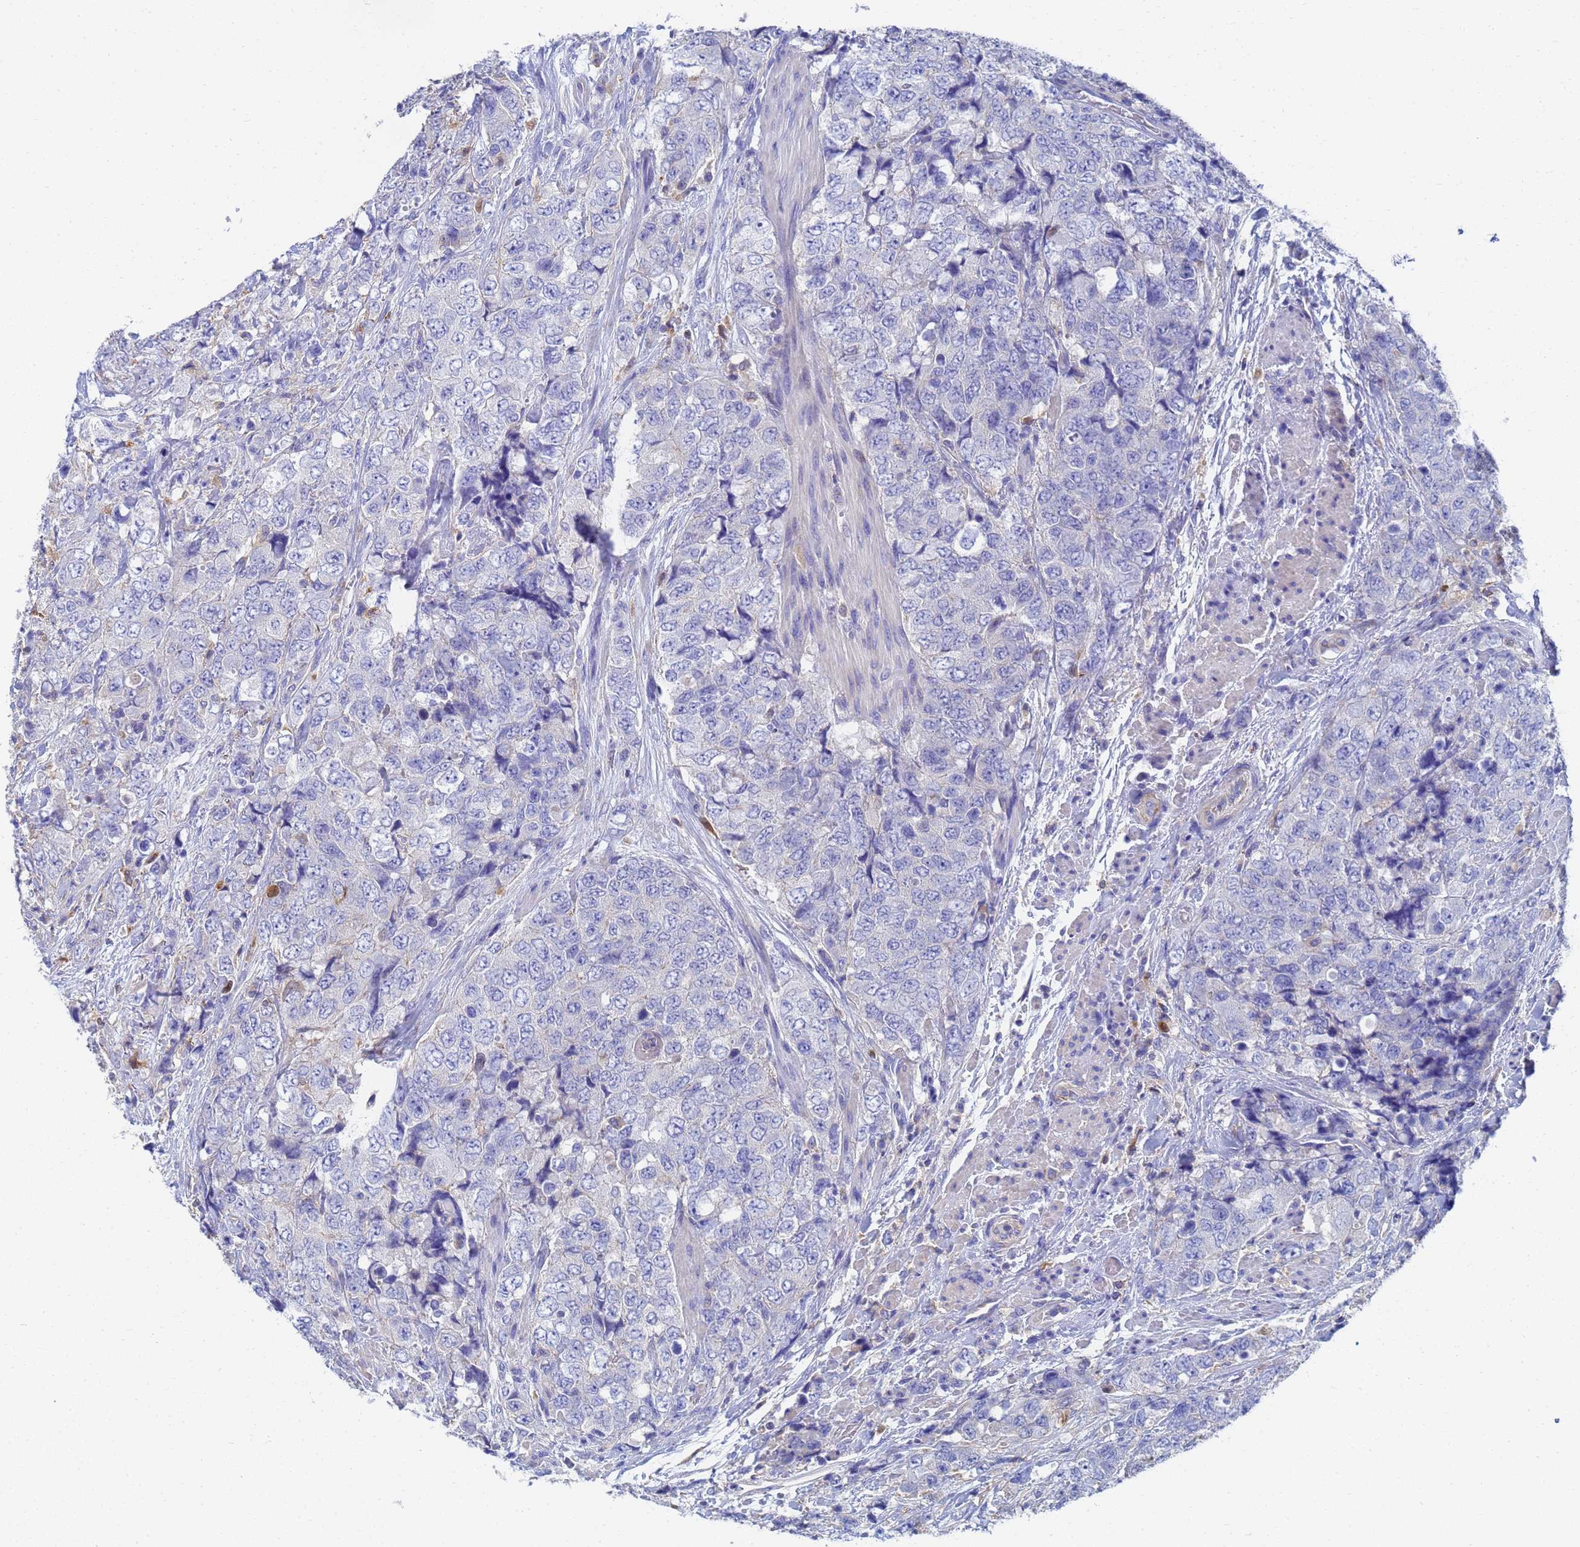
{"staining": {"intensity": "negative", "quantity": "none", "location": "none"}, "tissue": "urothelial cancer", "cell_type": "Tumor cells", "image_type": "cancer", "snomed": [{"axis": "morphology", "description": "Urothelial carcinoma, High grade"}, {"axis": "topography", "description": "Urinary bladder"}], "caption": "Tumor cells show no significant protein positivity in urothelial cancer. Nuclei are stained in blue.", "gene": "GCHFR", "patient": {"sex": "female", "age": 78}}